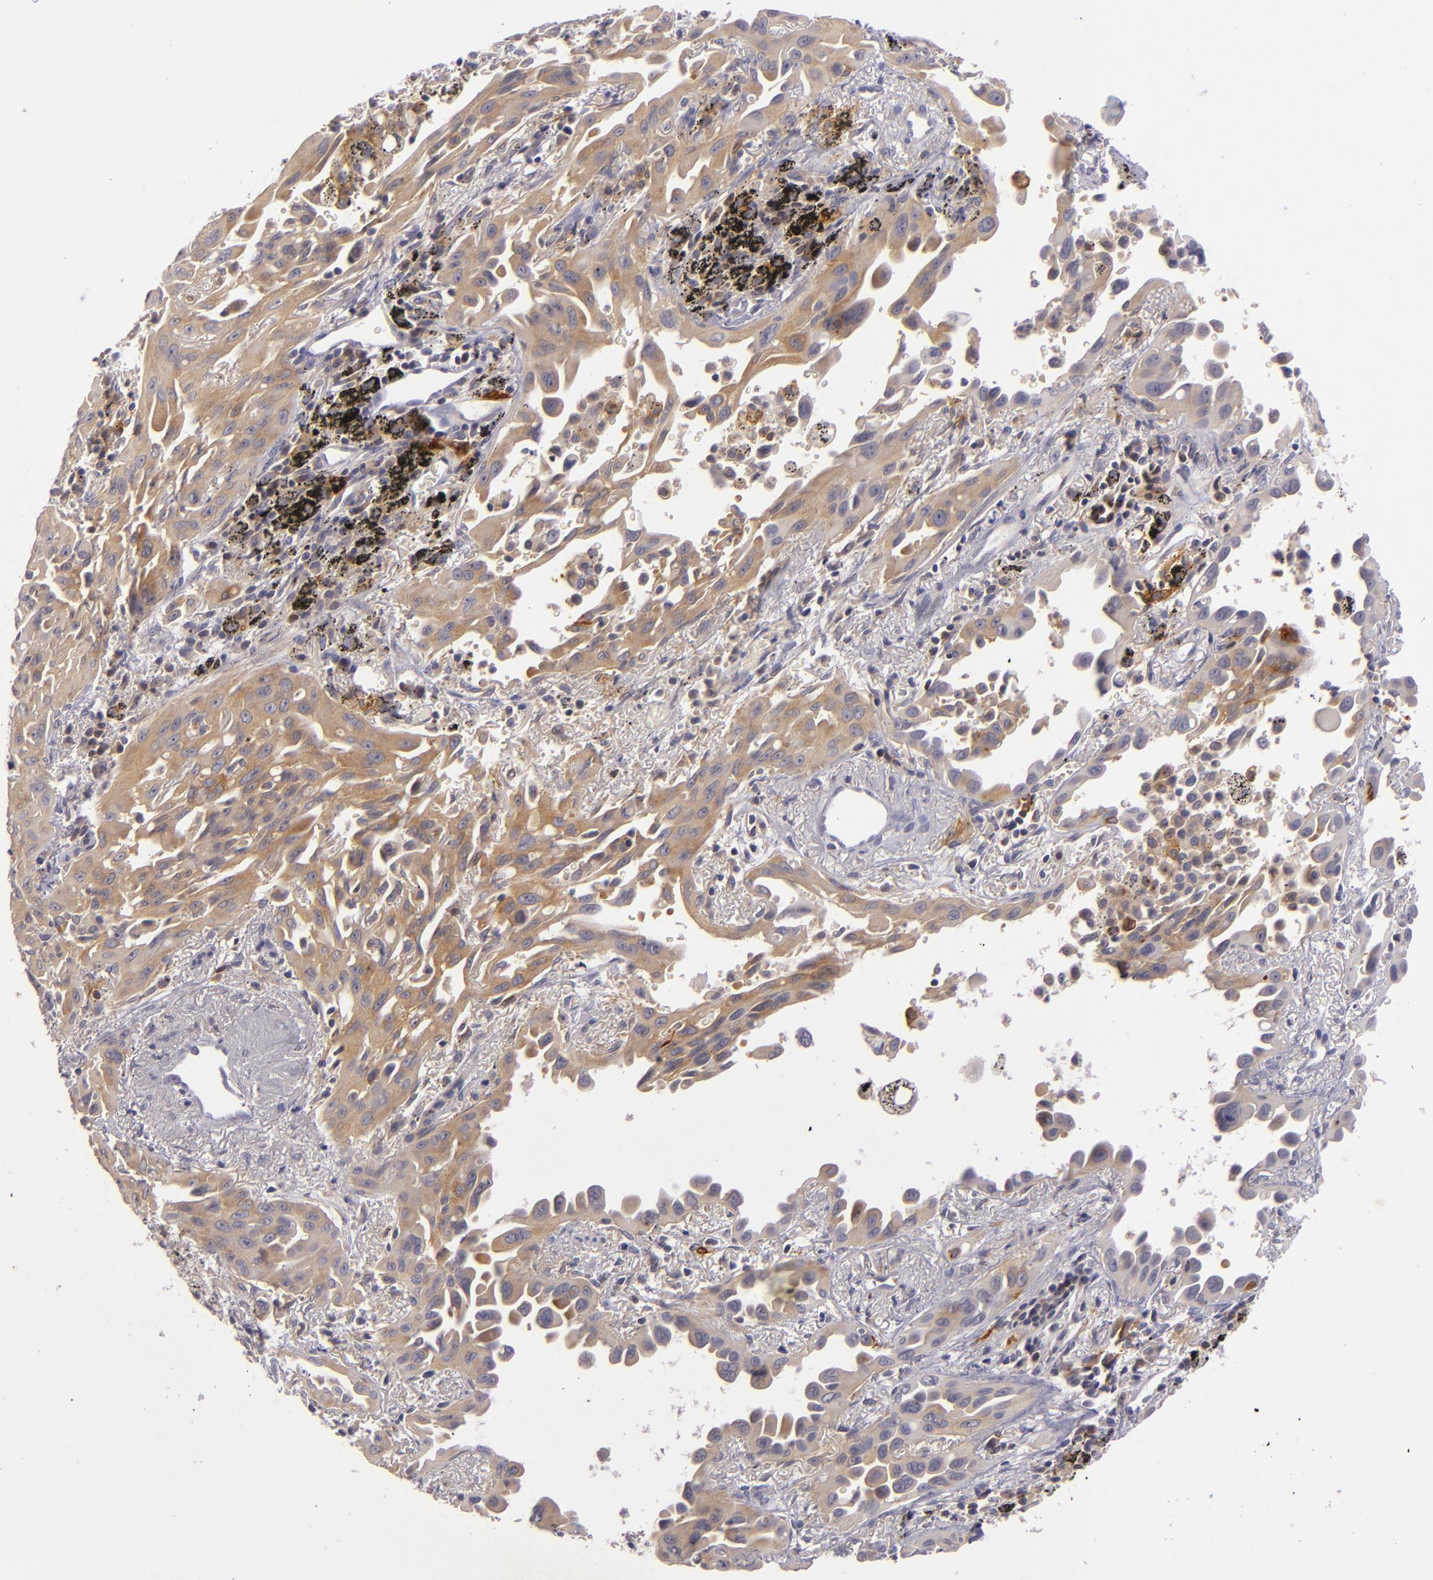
{"staining": {"intensity": "moderate", "quantity": ">75%", "location": "cytoplasmic/membranous"}, "tissue": "lung cancer", "cell_type": "Tumor cells", "image_type": "cancer", "snomed": [{"axis": "morphology", "description": "Adenocarcinoma, NOS"}, {"axis": "topography", "description": "Lung"}], "caption": "Immunohistochemical staining of adenocarcinoma (lung) demonstrates medium levels of moderate cytoplasmic/membranous protein positivity in about >75% of tumor cells.", "gene": "CD83", "patient": {"sex": "male", "age": 68}}